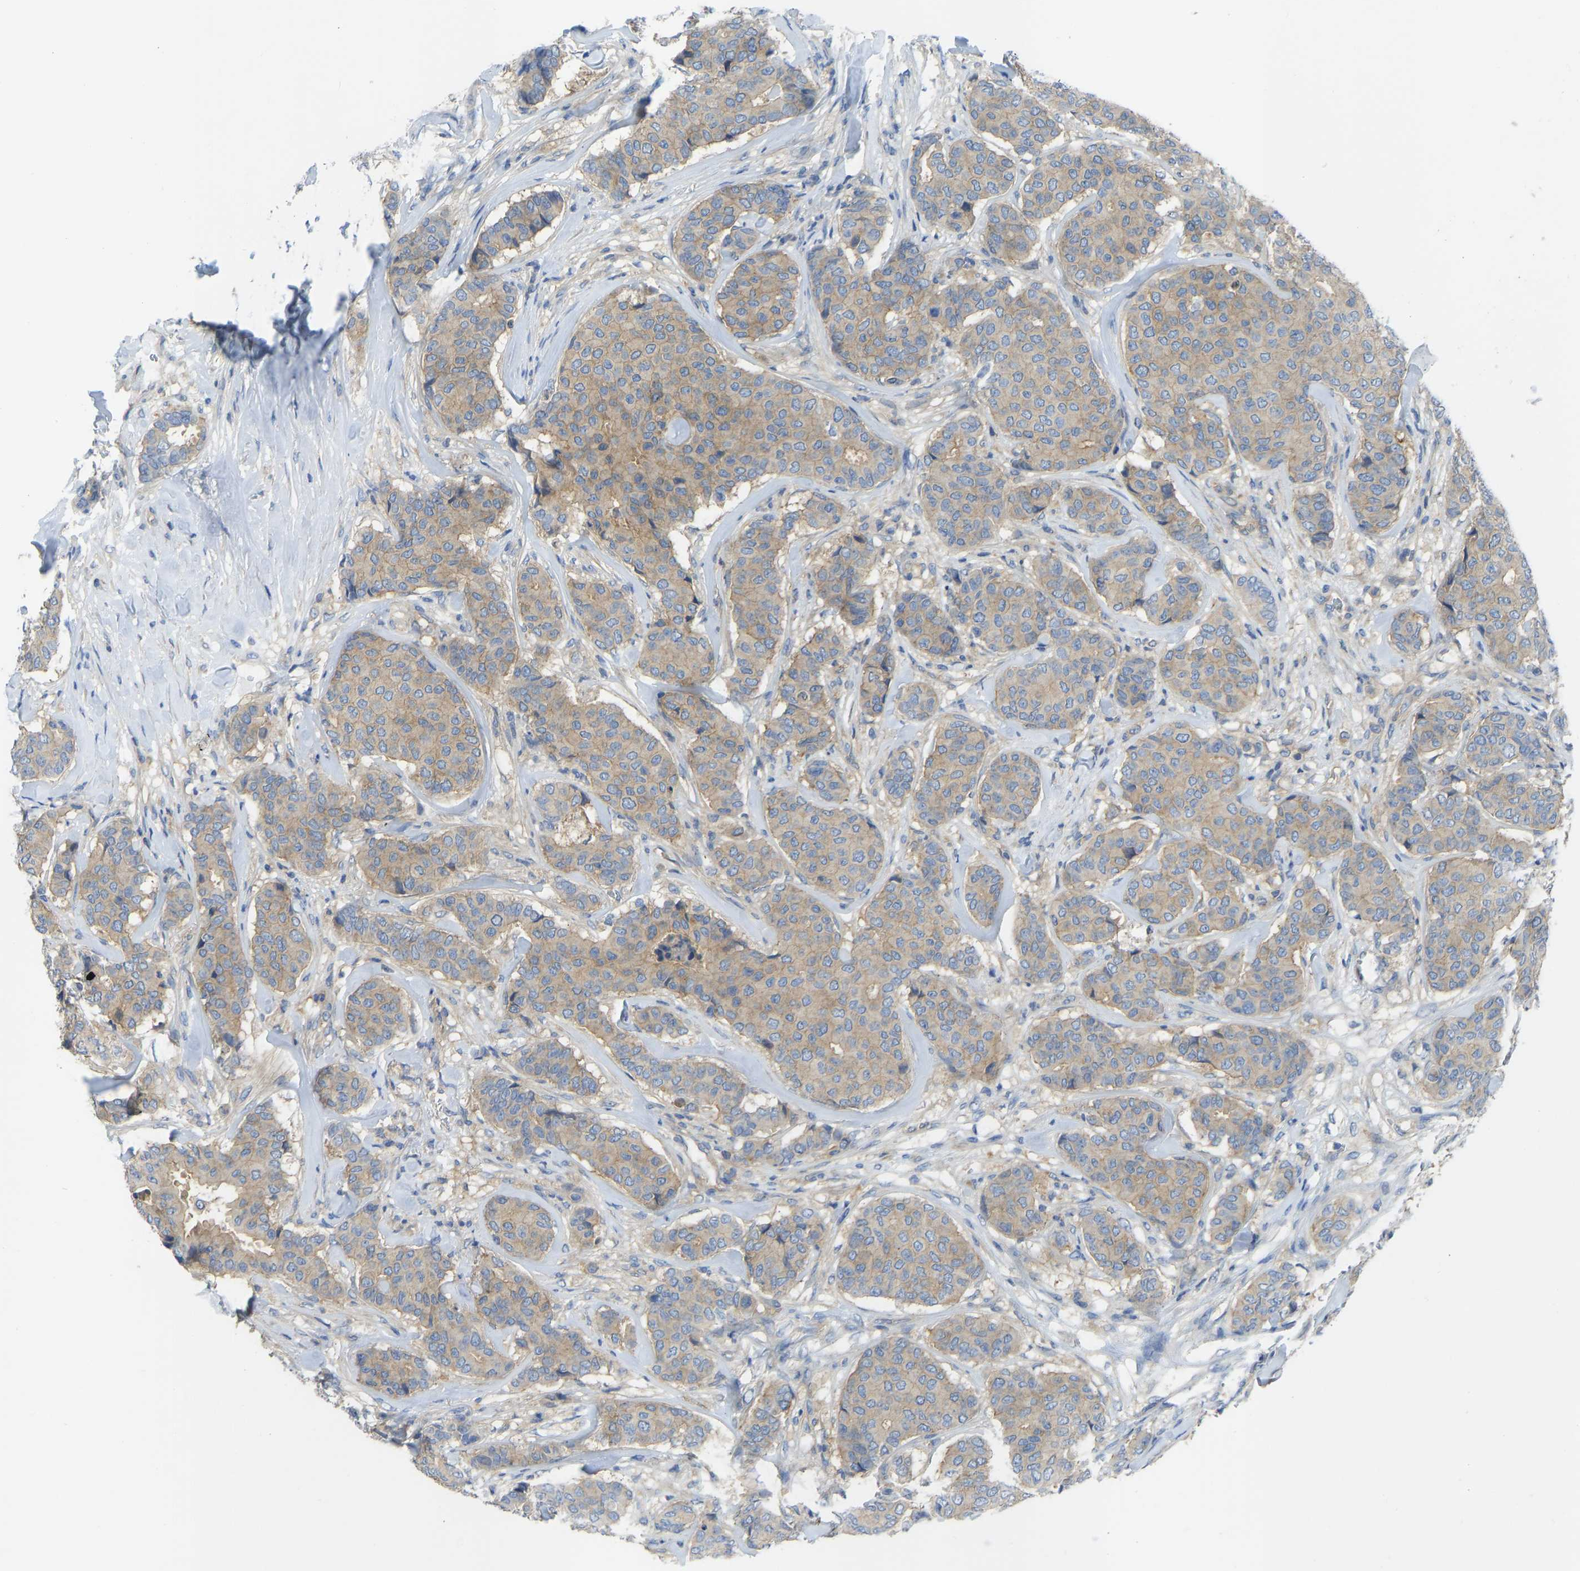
{"staining": {"intensity": "weak", "quantity": ">75%", "location": "cytoplasmic/membranous"}, "tissue": "breast cancer", "cell_type": "Tumor cells", "image_type": "cancer", "snomed": [{"axis": "morphology", "description": "Duct carcinoma"}, {"axis": "topography", "description": "Breast"}], "caption": "Breast intraductal carcinoma was stained to show a protein in brown. There is low levels of weak cytoplasmic/membranous expression in about >75% of tumor cells.", "gene": "PPP3CA", "patient": {"sex": "female", "age": 75}}